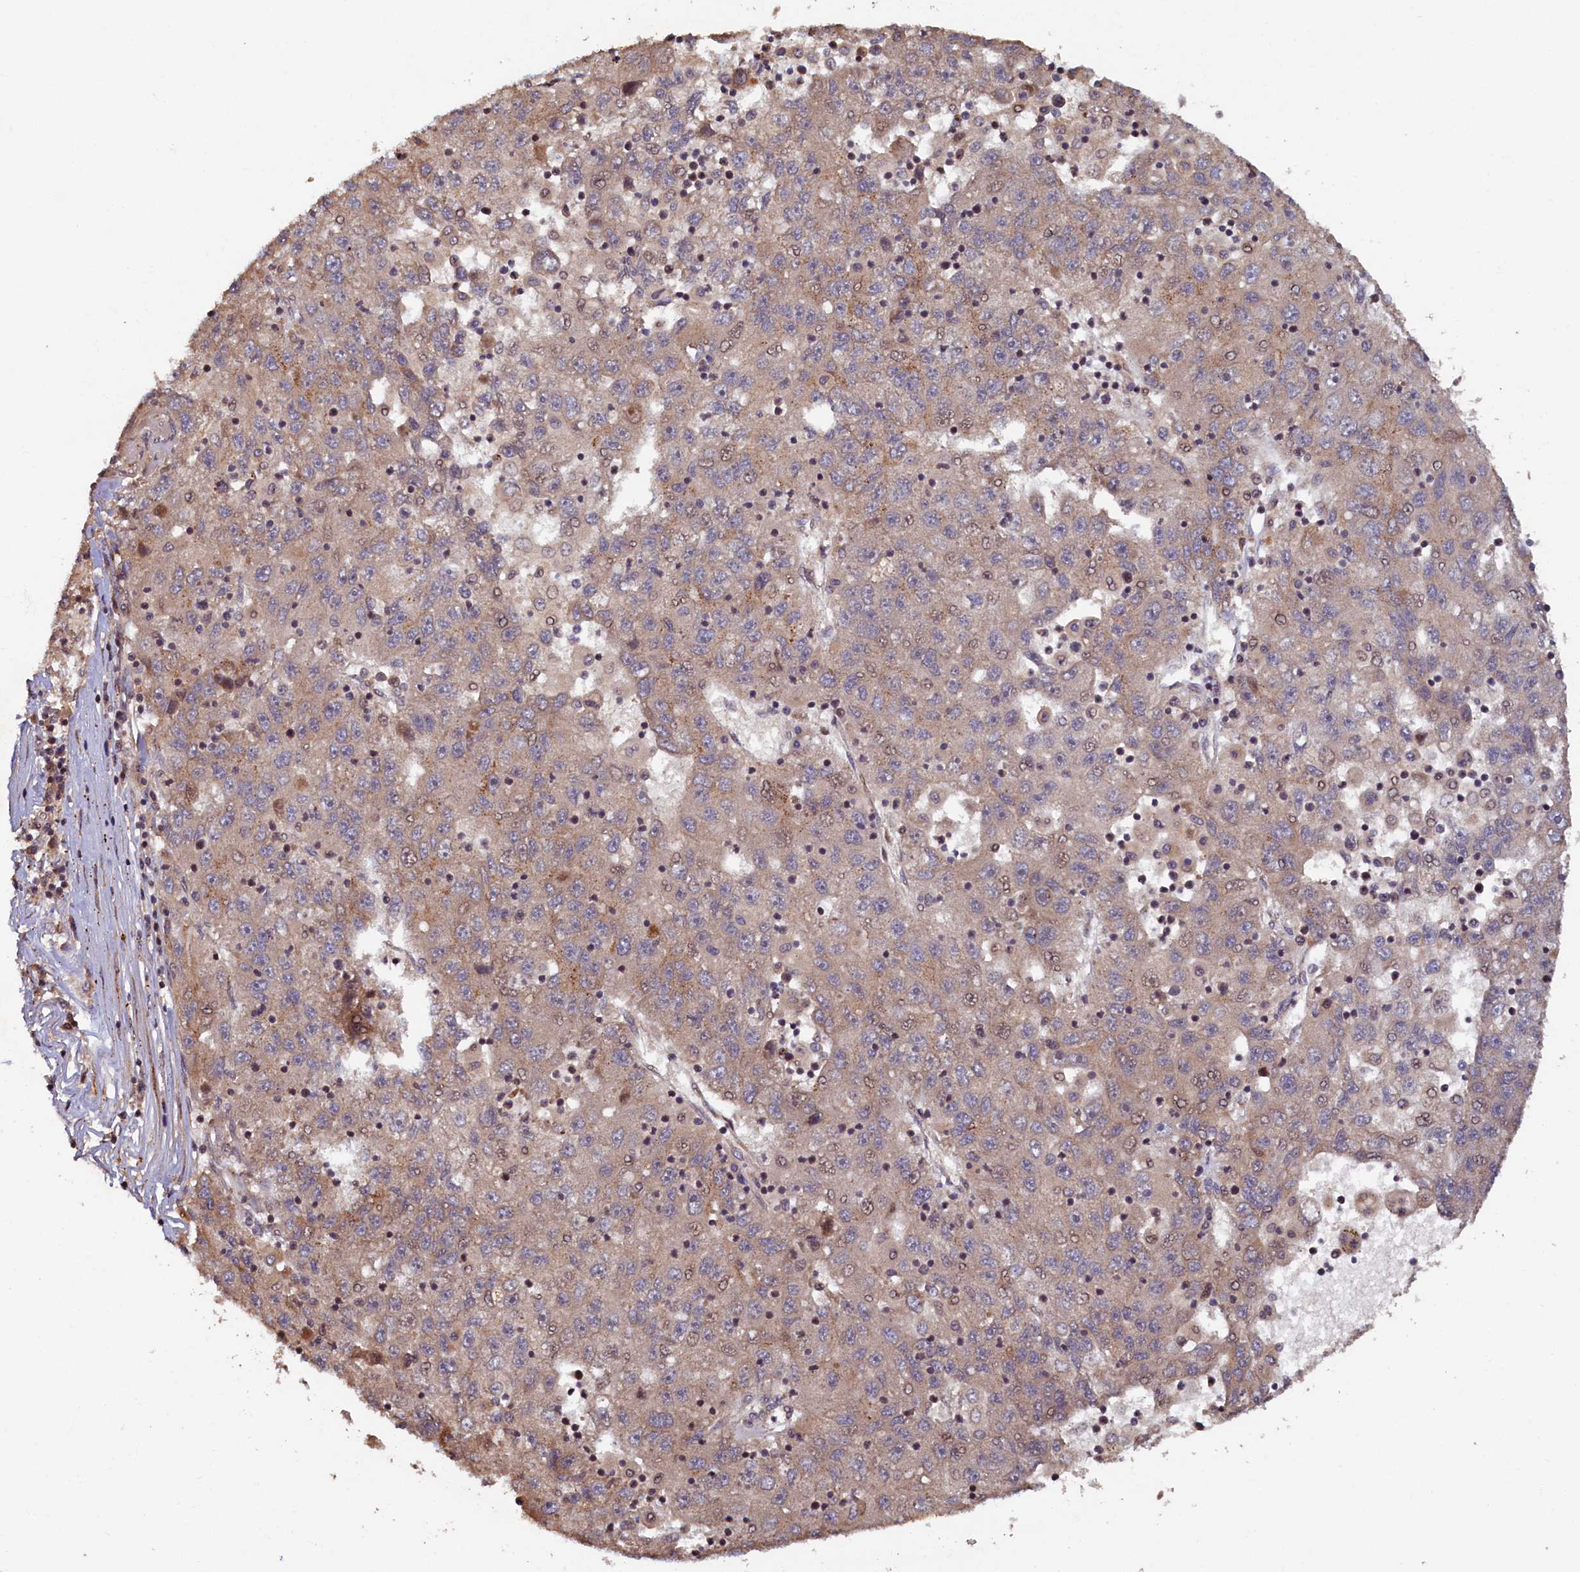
{"staining": {"intensity": "weak", "quantity": "25%-75%", "location": "cytoplasmic/membranous"}, "tissue": "liver cancer", "cell_type": "Tumor cells", "image_type": "cancer", "snomed": [{"axis": "morphology", "description": "Carcinoma, Hepatocellular, NOS"}, {"axis": "topography", "description": "Liver"}], "caption": "Weak cytoplasmic/membranous protein expression is seen in about 25%-75% of tumor cells in hepatocellular carcinoma (liver).", "gene": "TMEM181", "patient": {"sex": "male", "age": 49}}